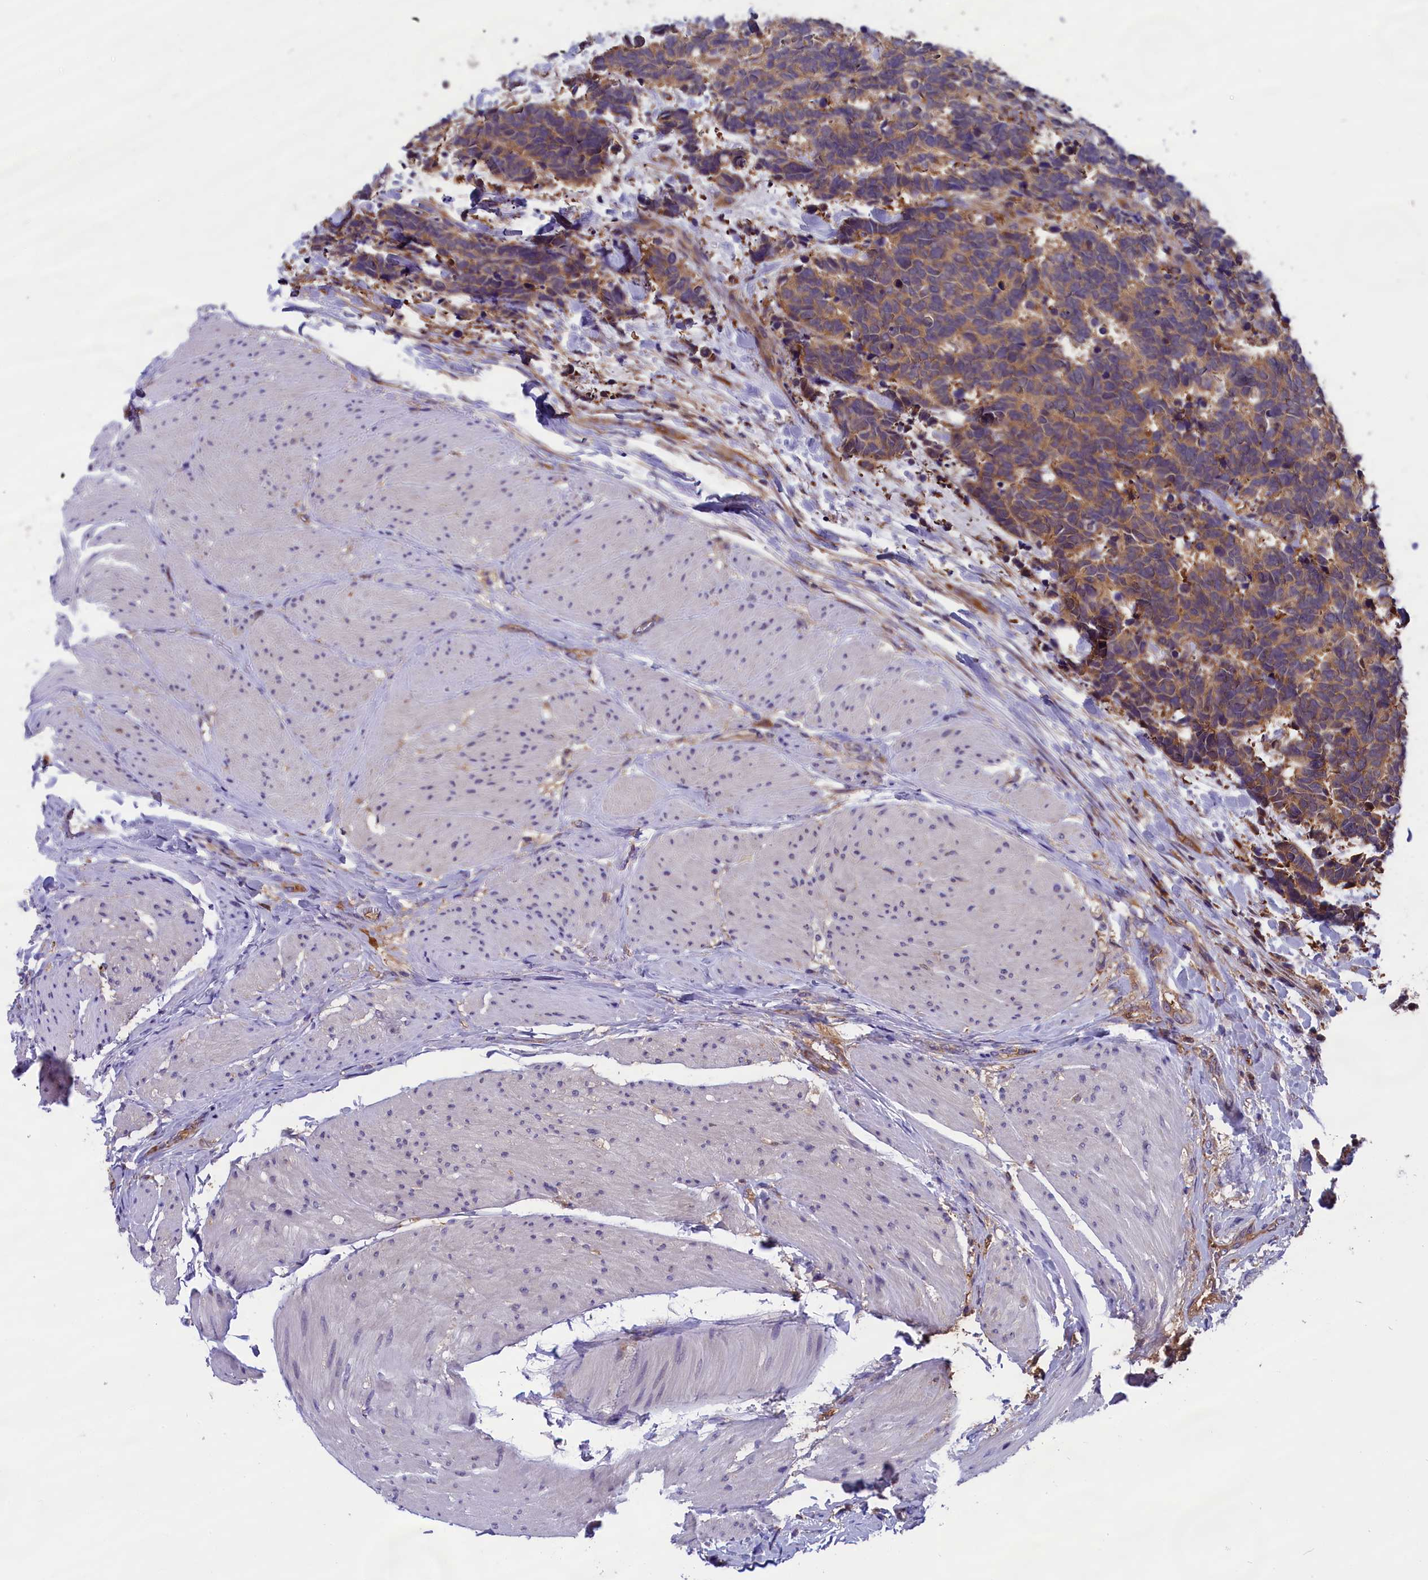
{"staining": {"intensity": "weak", "quantity": ">75%", "location": "cytoplasmic/membranous"}, "tissue": "carcinoid", "cell_type": "Tumor cells", "image_type": "cancer", "snomed": [{"axis": "morphology", "description": "Carcinoma, NOS"}, {"axis": "morphology", "description": "Carcinoid, malignant, NOS"}, {"axis": "topography", "description": "Urinary bladder"}], "caption": "Immunohistochemistry (IHC) (DAB (3,3'-diaminobenzidine)) staining of carcinoid demonstrates weak cytoplasmic/membranous protein staining in about >75% of tumor cells. (IHC, brightfield microscopy, high magnification).", "gene": "ABCC8", "patient": {"sex": "male", "age": 57}}